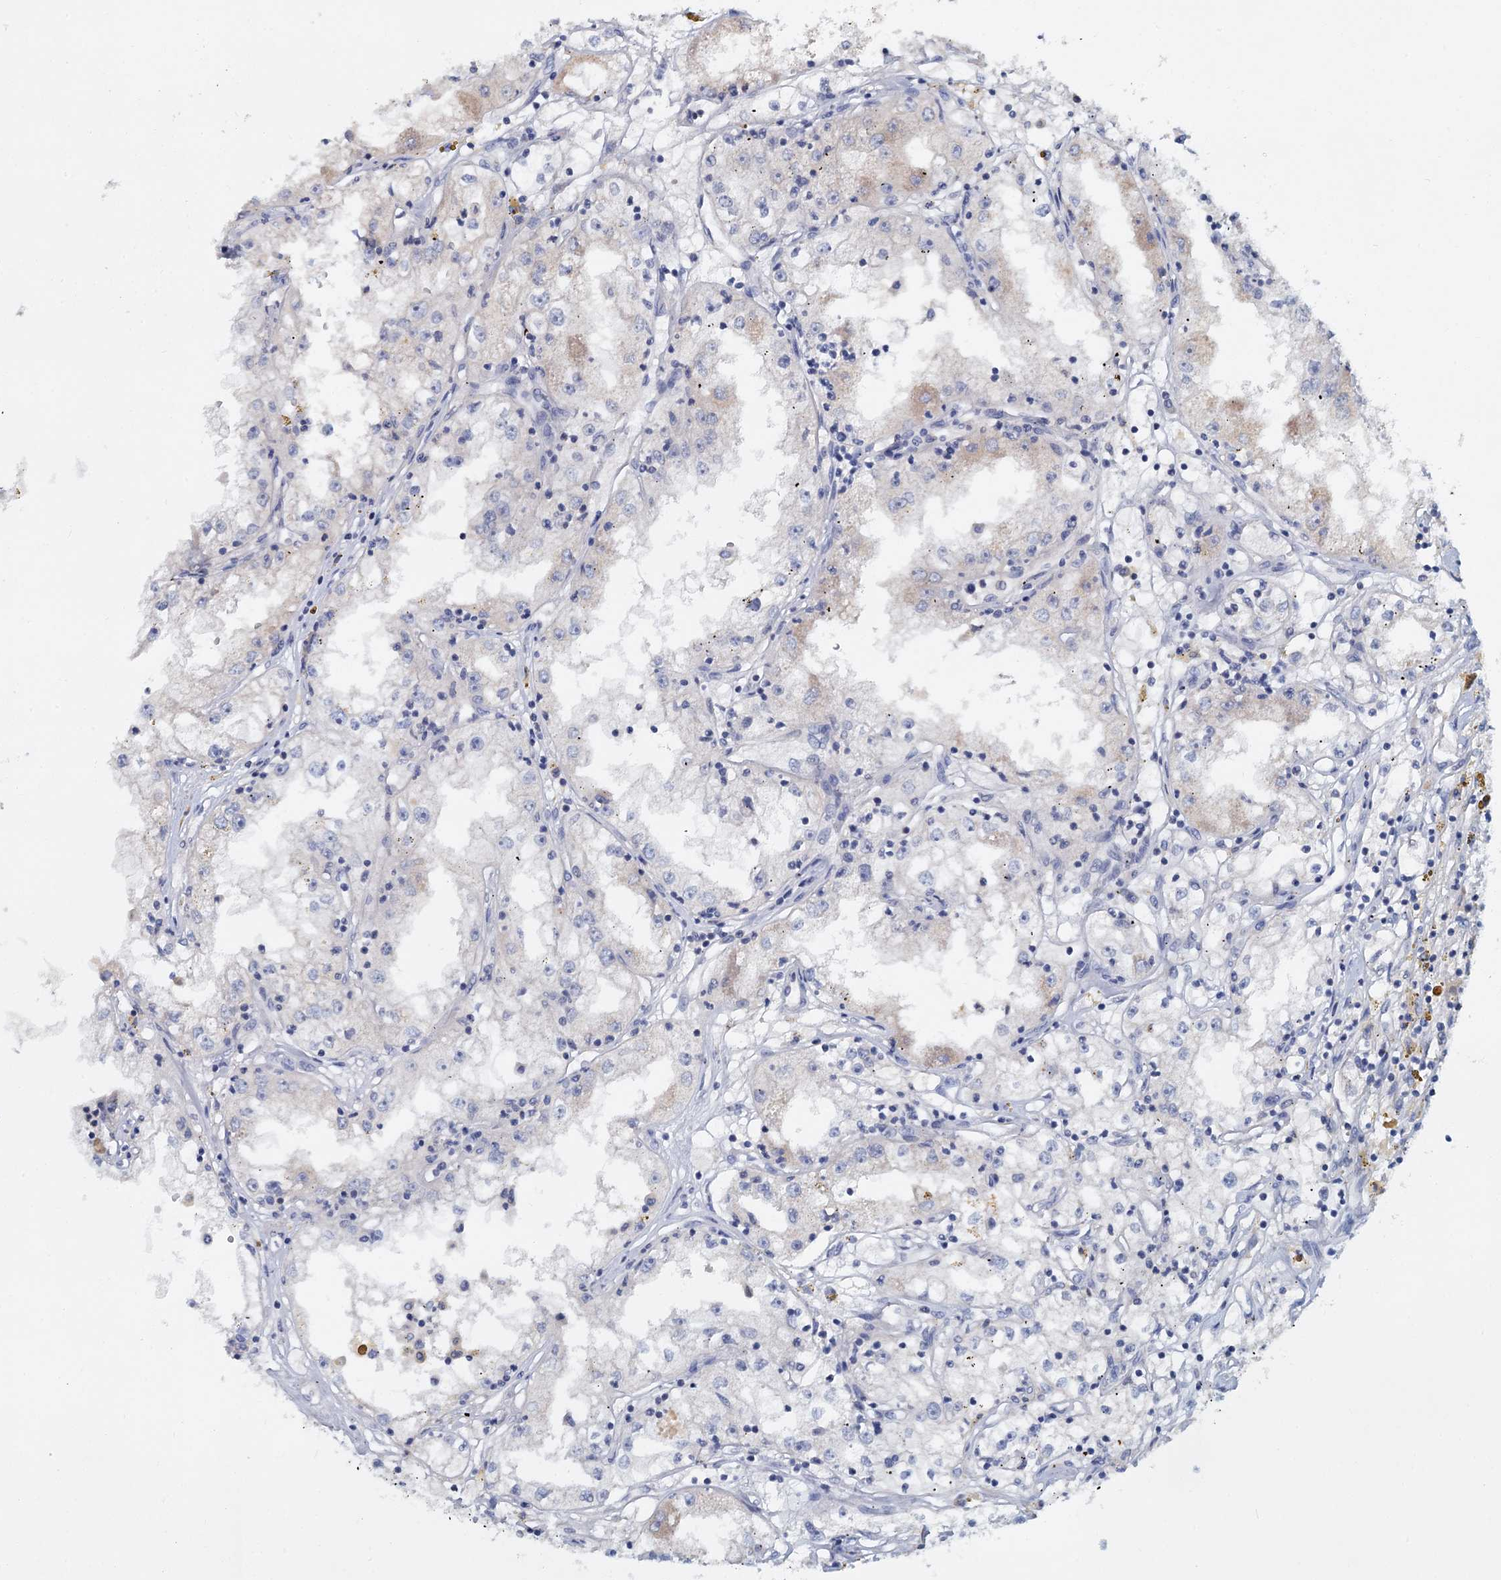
{"staining": {"intensity": "negative", "quantity": "none", "location": "none"}, "tissue": "renal cancer", "cell_type": "Tumor cells", "image_type": "cancer", "snomed": [{"axis": "morphology", "description": "Adenocarcinoma, NOS"}, {"axis": "topography", "description": "Kidney"}], "caption": "An immunohistochemistry histopathology image of adenocarcinoma (renal) is shown. There is no staining in tumor cells of adenocarcinoma (renal). (DAB immunohistochemistry, high magnification).", "gene": "ACSM3", "patient": {"sex": "male", "age": 56}}